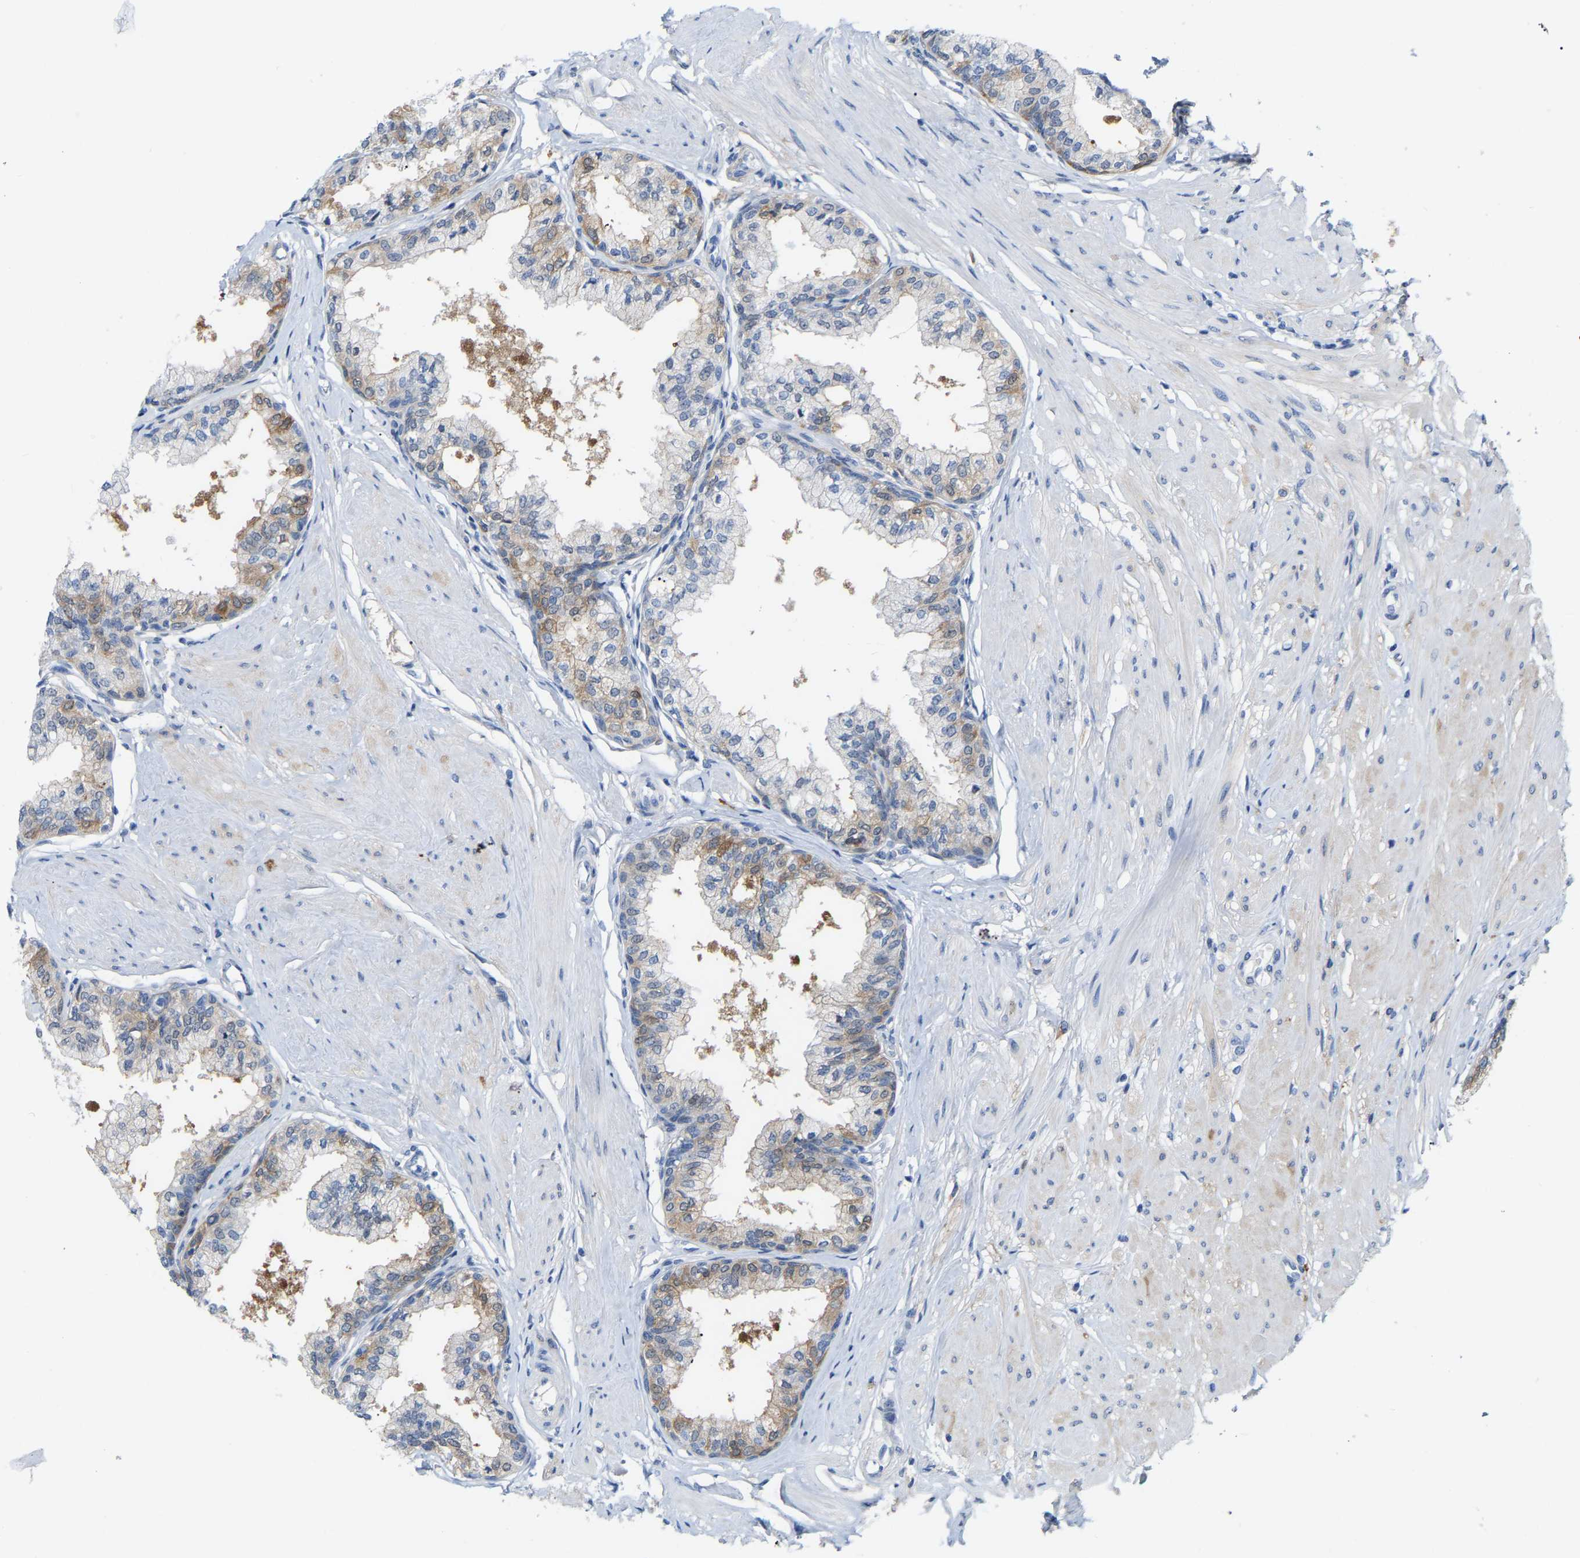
{"staining": {"intensity": "moderate", "quantity": "<25%", "location": "cytoplasmic/membranous"}, "tissue": "seminal vesicle", "cell_type": "Glandular cells", "image_type": "normal", "snomed": [{"axis": "morphology", "description": "Normal tissue, NOS"}, {"axis": "topography", "description": "Prostate"}, {"axis": "topography", "description": "Seminal veicle"}], "caption": "An image of seminal vesicle stained for a protein reveals moderate cytoplasmic/membranous brown staining in glandular cells. (Stains: DAB in brown, nuclei in blue, Microscopy: brightfield microscopy at high magnification).", "gene": "ABTB2", "patient": {"sex": "male", "age": 60}}